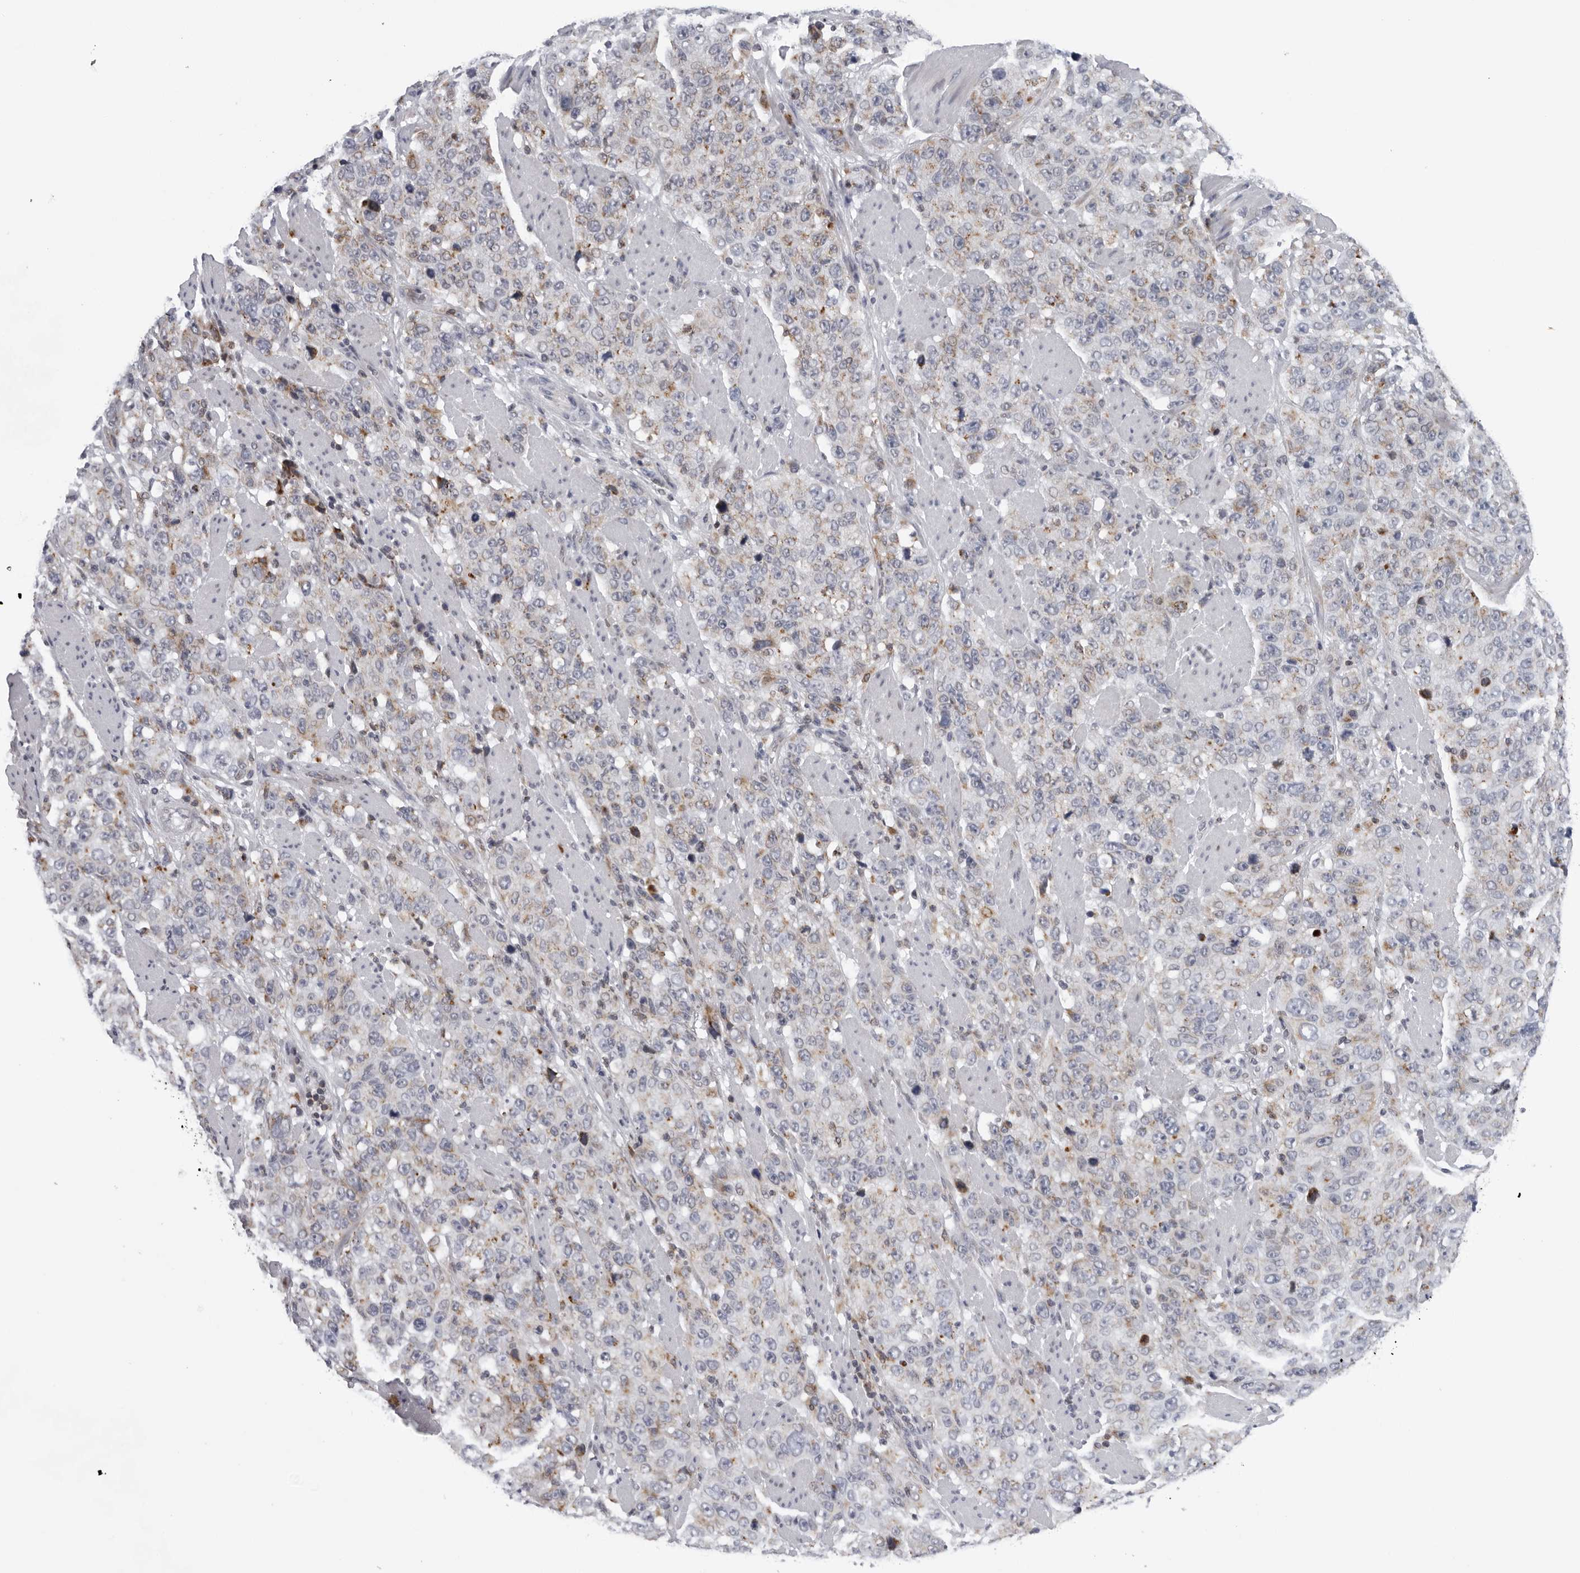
{"staining": {"intensity": "weak", "quantity": "<25%", "location": "cytoplasmic/membranous"}, "tissue": "stomach cancer", "cell_type": "Tumor cells", "image_type": "cancer", "snomed": [{"axis": "morphology", "description": "Adenocarcinoma, NOS"}, {"axis": "topography", "description": "Stomach"}], "caption": "The IHC image has no significant staining in tumor cells of stomach adenocarcinoma tissue. (Brightfield microscopy of DAB (3,3'-diaminobenzidine) IHC at high magnification).", "gene": "CPT2", "patient": {"sex": "male", "age": 48}}